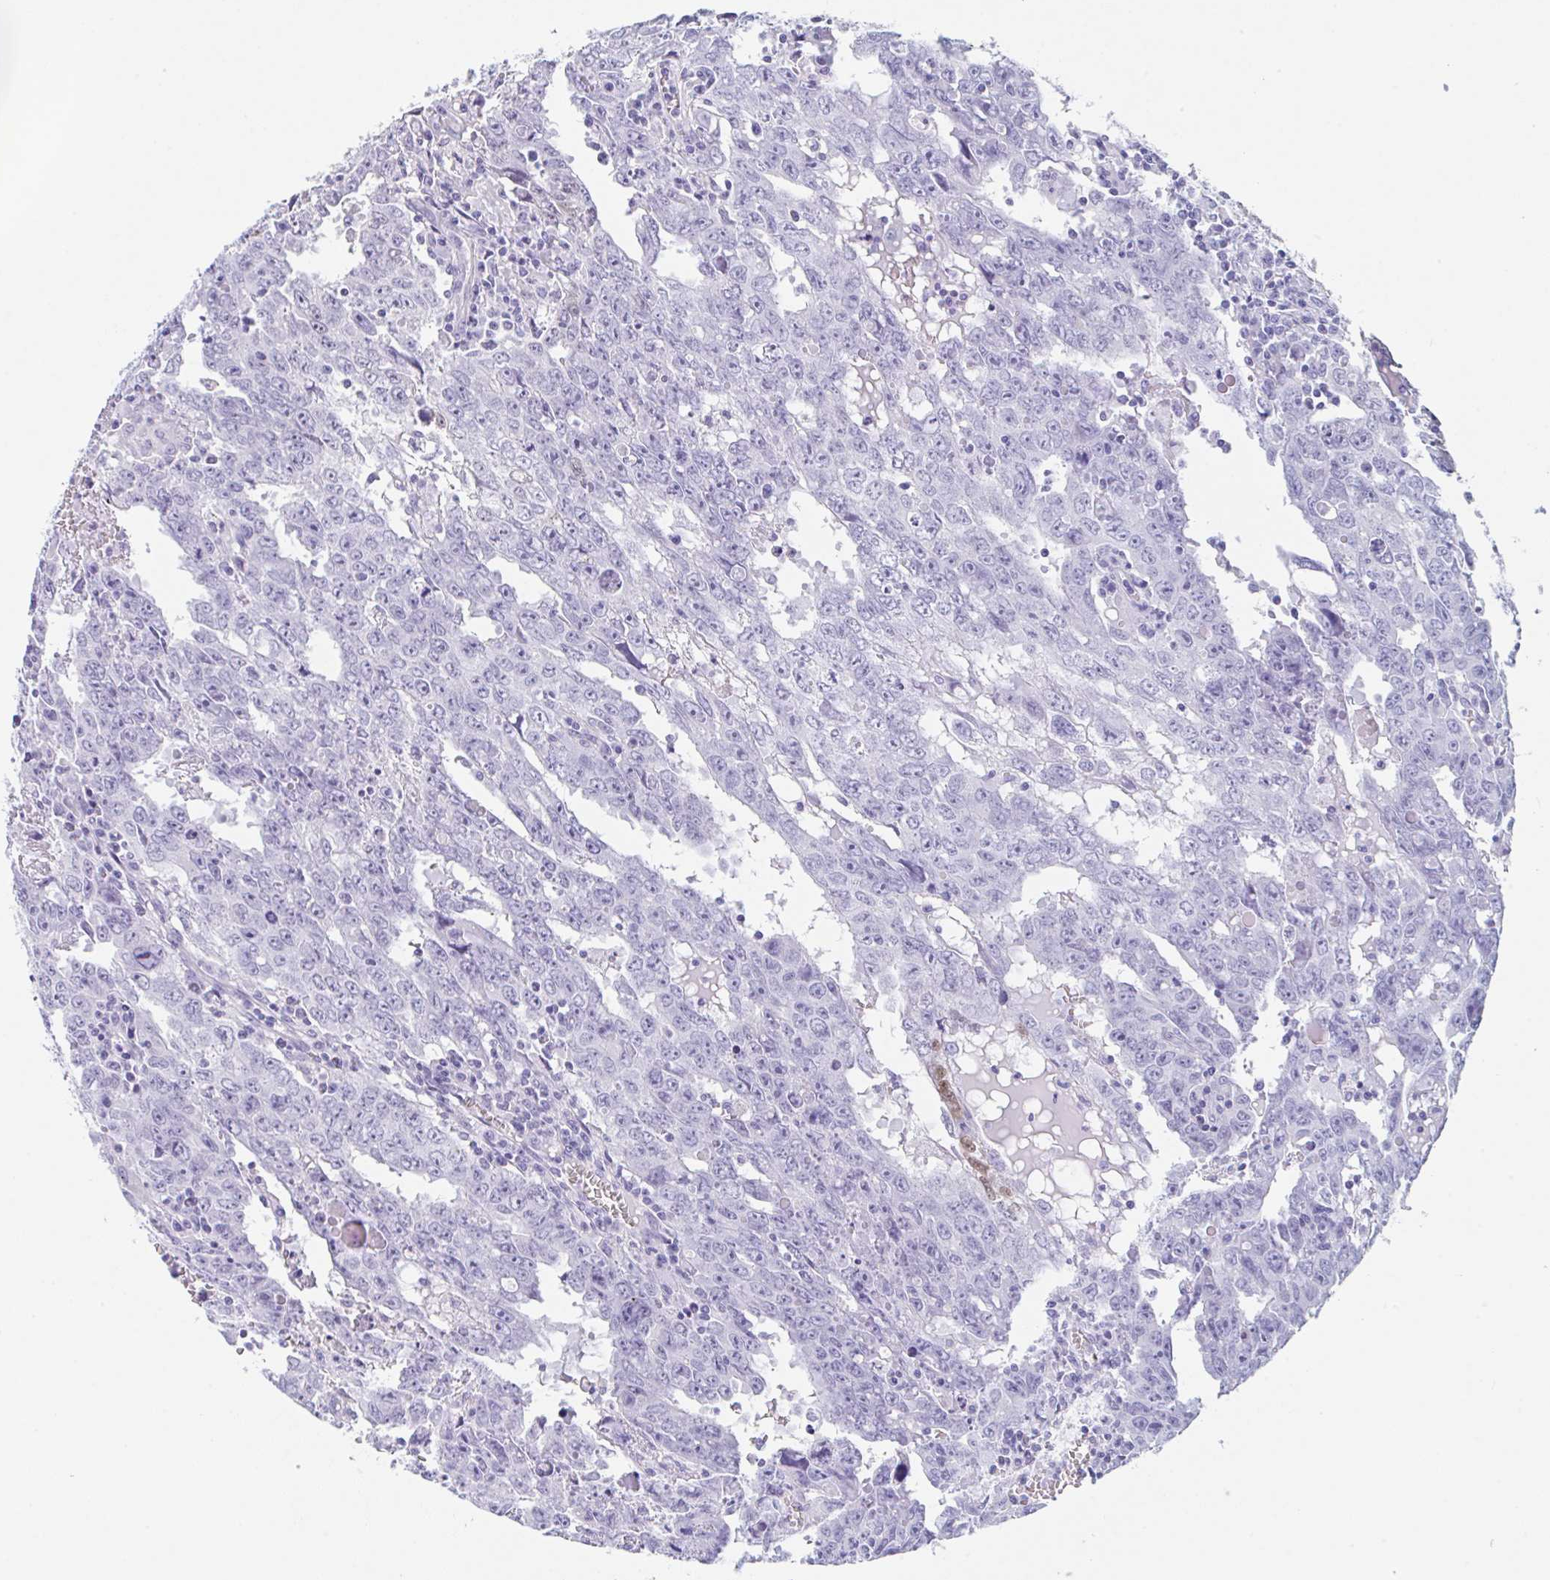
{"staining": {"intensity": "negative", "quantity": "none", "location": "none"}, "tissue": "testis cancer", "cell_type": "Tumor cells", "image_type": "cancer", "snomed": [{"axis": "morphology", "description": "Carcinoma, Embryonal, NOS"}, {"axis": "topography", "description": "Testis"}], "caption": "A high-resolution photomicrograph shows immunohistochemistry staining of embryonal carcinoma (testis), which displays no significant positivity in tumor cells.", "gene": "TAS2R41", "patient": {"sex": "male", "age": 22}}